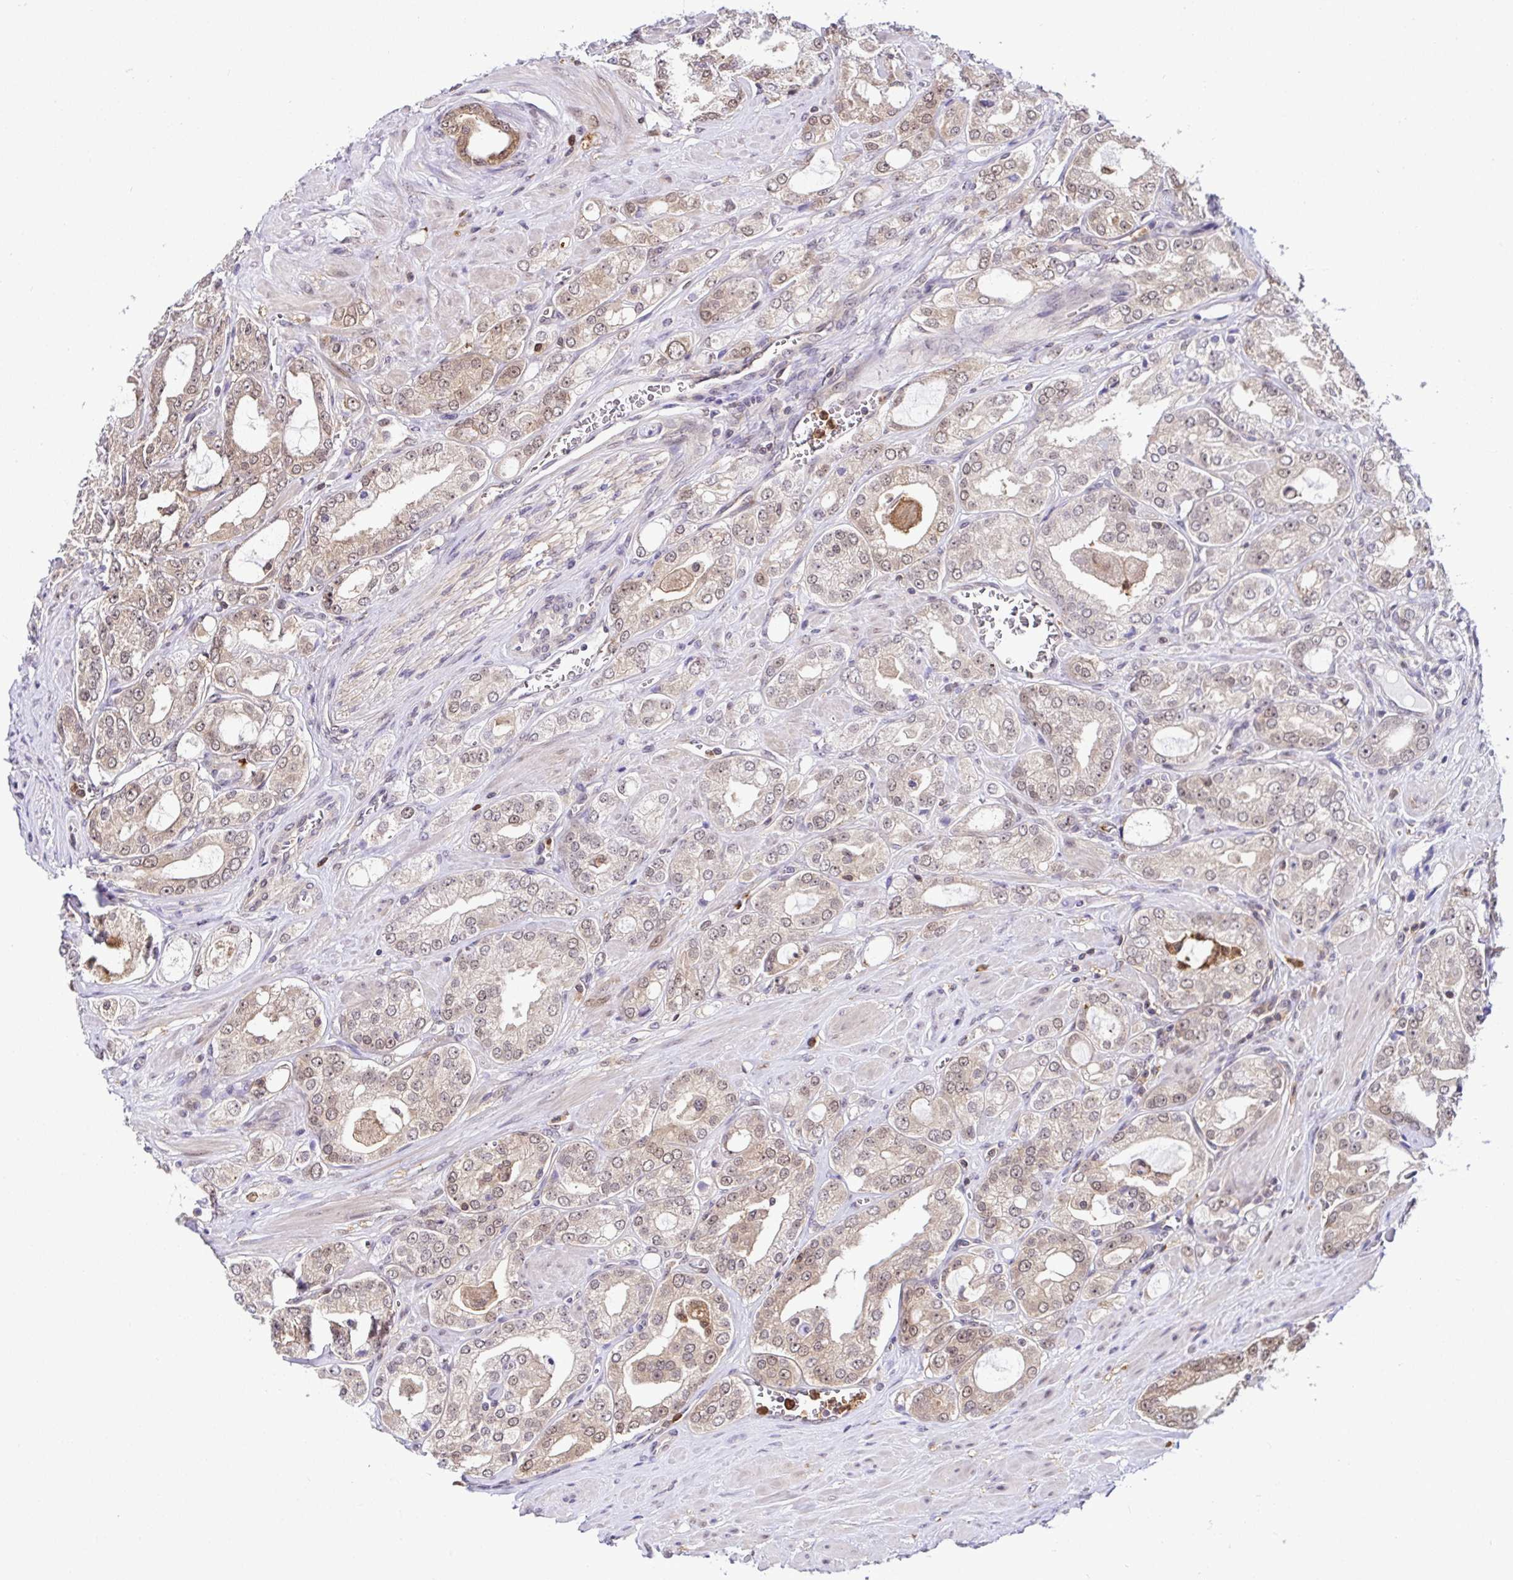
{"staining": {"intensity": "moderate", "quantity": "25%-75%", "location": "cytoplasmic/membranous,nuclear"}, "tissue": "prostate cancer", "cell_type": "Tumor cells", "image_type": "cancer", "snomed": [{"axis": "morphology", "description": "Adenocarcinoma, High grade"}, {"axis": "topography", "description": "Prostate"}], "caption": "This micrograph displays prostate adenocarcinoma (high-grade) stained with immunohistochemistry (IHC) to label a protein in brown. The cytoplasmic/membranous and nuclear of tumor cells show moderate positivity for the protein. Nuclei are counter-stained blue.", "gene": "PIN4", "patient": {"sex": "male", "age": 66}}